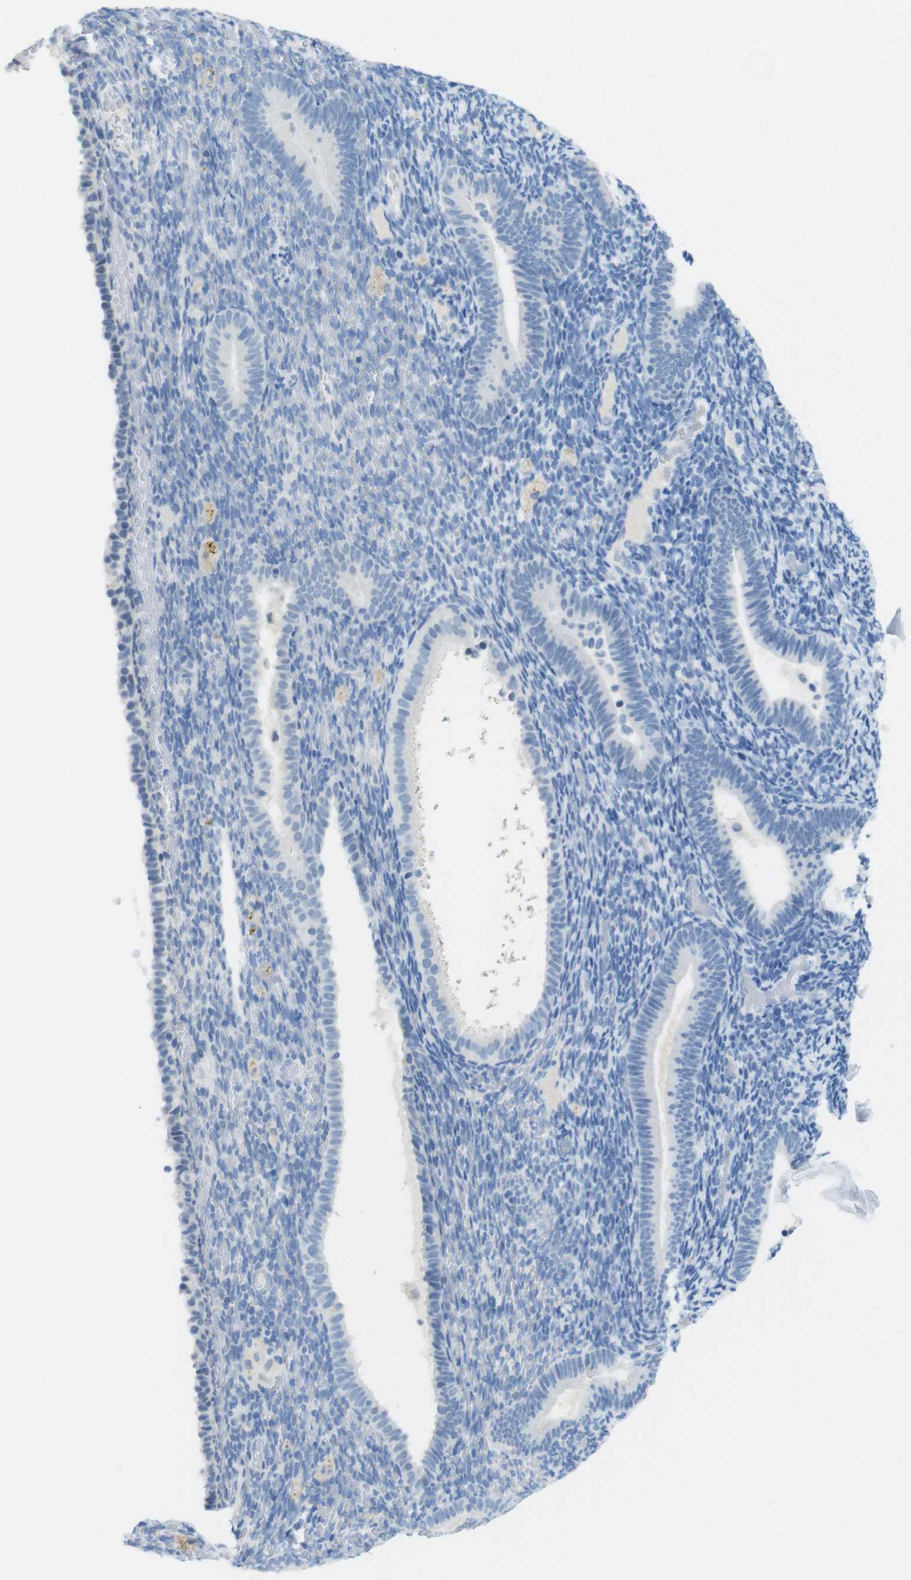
{"staining": {"intensity": "negative", "quantity": "none", "location": "none"}, "tissue": "endometrium", "cell_type": "Cells in endometrial stroma", "image_type": "normal", "snomed": [{"axis": "morphology", "description": "Normal tissue, NOS"}, {"axis": "topography", "description": "Endometrium"}], "caption": "Immunohistochemistry (IHC) image of benign endometrium: endometrium stained with DAB (3,3'-diaminobenzidine) shows no significant protein expression in cells in endometrial stroma.", "gene": "OPN1SW", "patient": {"sex": "female", "age": 51}}